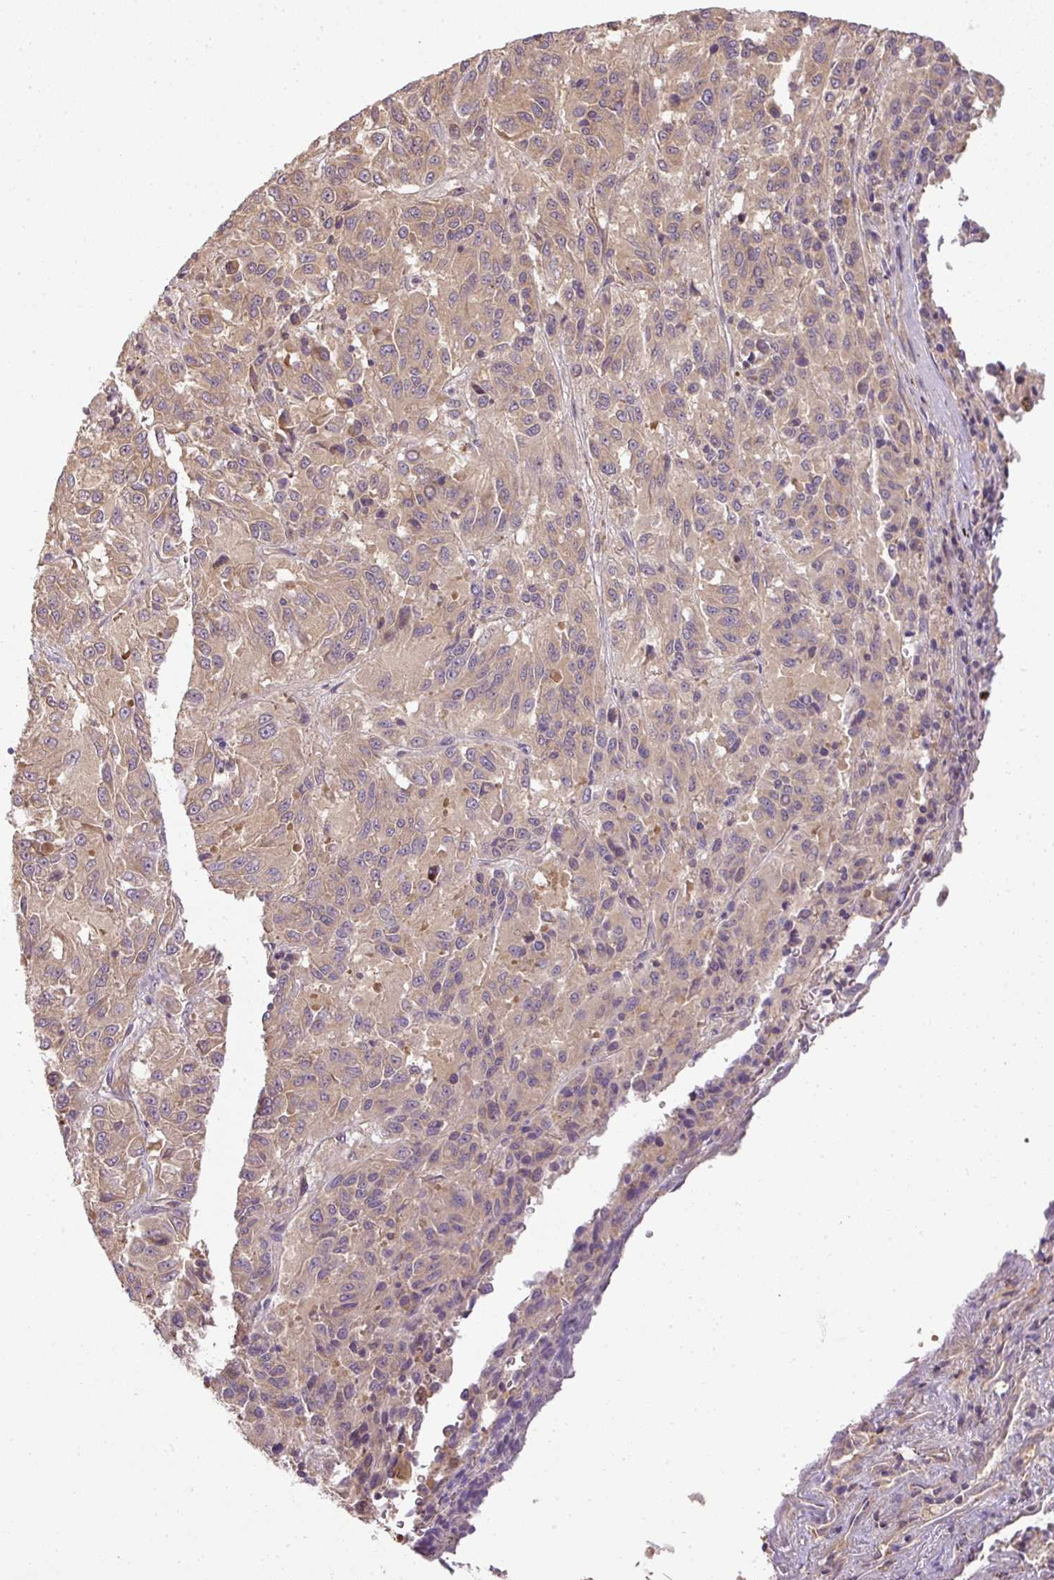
{"staining": {"intensity": "weak", "quantity": "25%-75%", "location": "cytoplasmic/membranous"}, "tissue": "melanoma", "cell_type": "Tumor cells", "image_type": "cancer", "snomed": [{"axis": "morphology", "description": "Malignant melanoma, Metastatic site"}, {"axis": "topography", "description": "Lung"}], "caption": "A micrograph of melanoma stained for a protein displays weak cytoplasmic/membranous brown staining in tumor cells.", "gene": "TCL1B", "patient": {"sex": "male", "age": 64}}